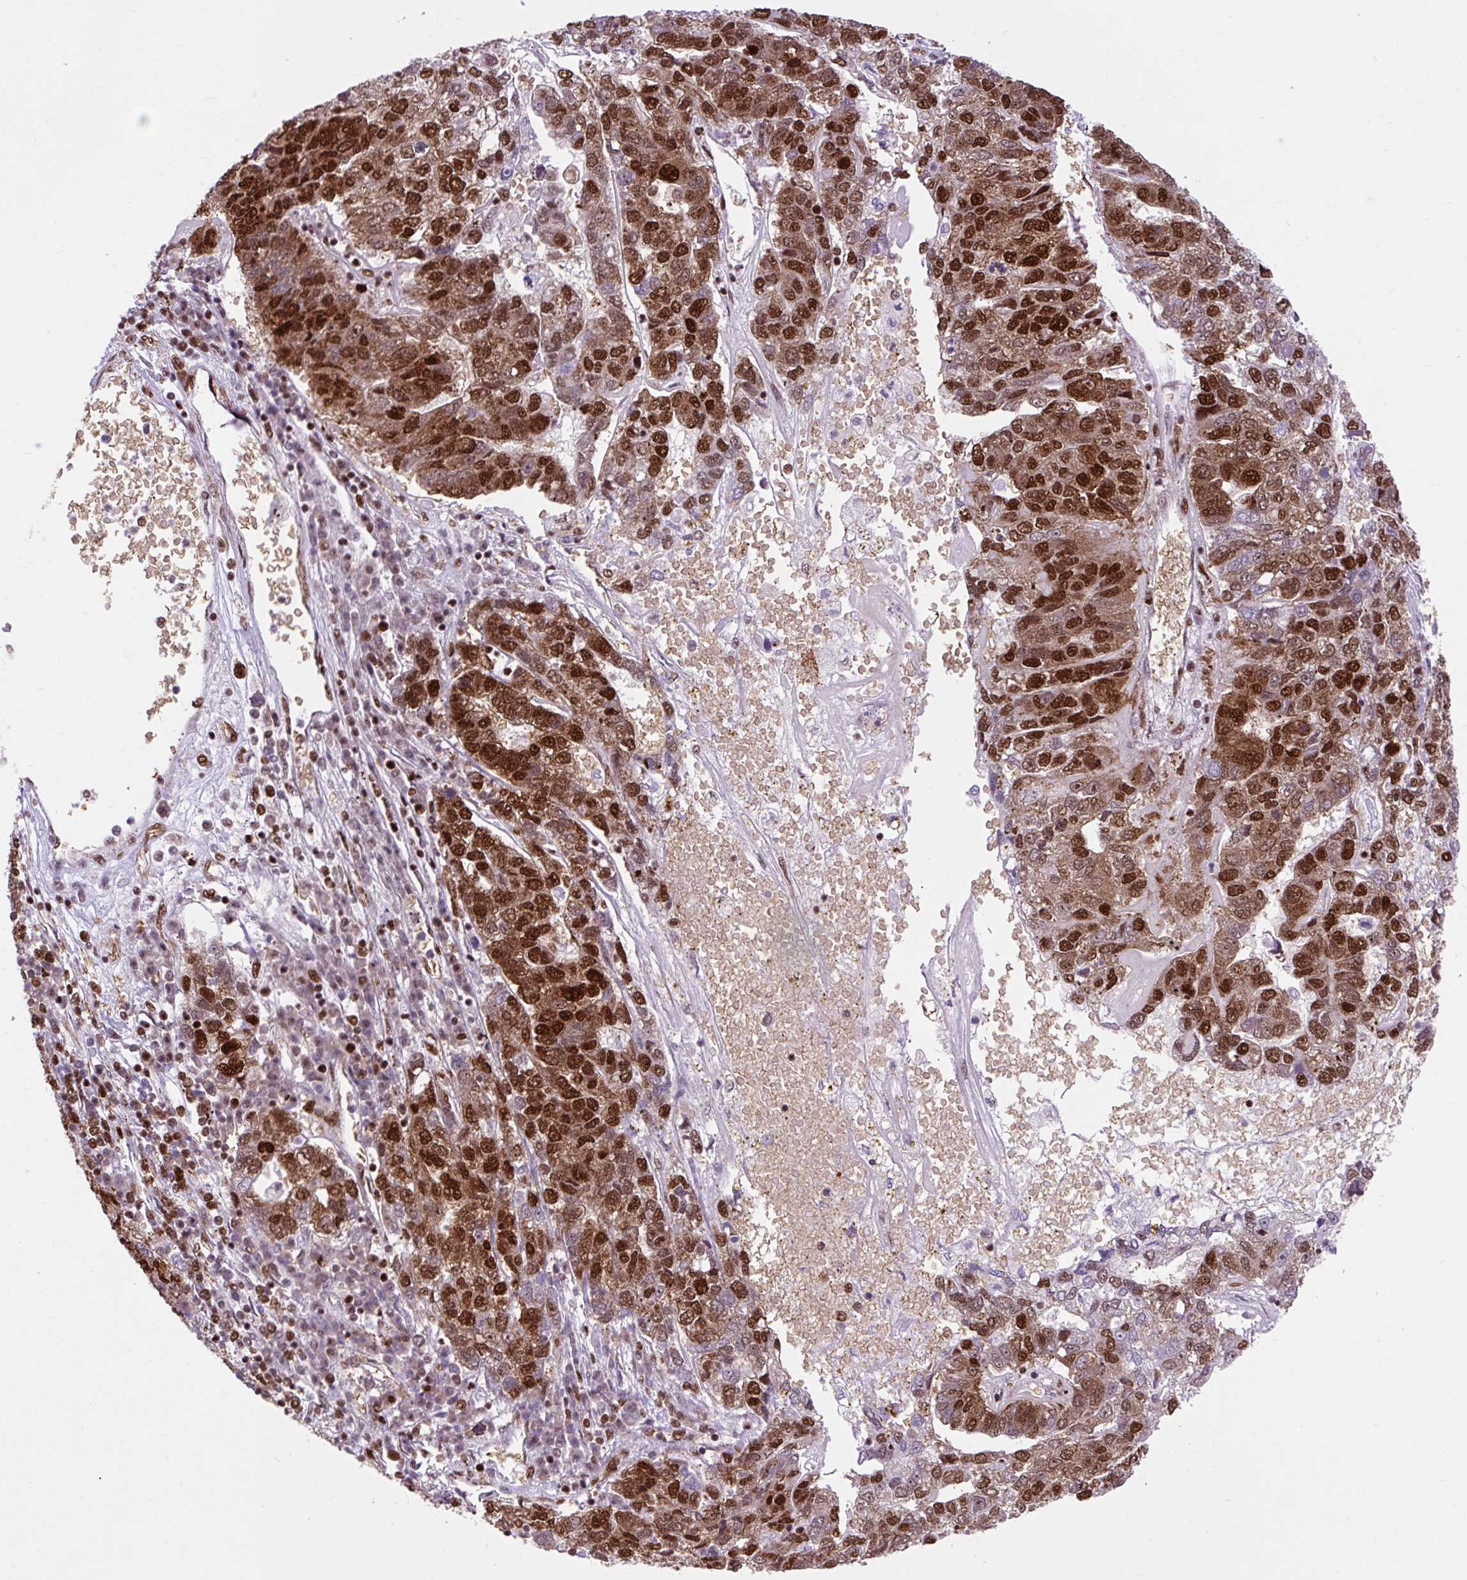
{"staining": {"intensity": "strong", "quantity": ">75%", "location": "cytoplasmic/membranous,nuclear"}, "tissue": "pancreatic cancer", "cell_type": "Tumor cells", "image_type": "cancer", "snomed": [{"axis": "morphology", "description": "Adenocarcinoma, NOS"}, {"axis": "topography", "description": "Pancreas"}], "caption": "A brown stain shows strong cytoplasmic/membranous and nuclear expression of a protein in human pancreatic cancer tumor cells. (Brightfield microscopy of DAB IHC at high magnification).", "gene": "FUS", "patient": {"sex": "female", "age": 61}}